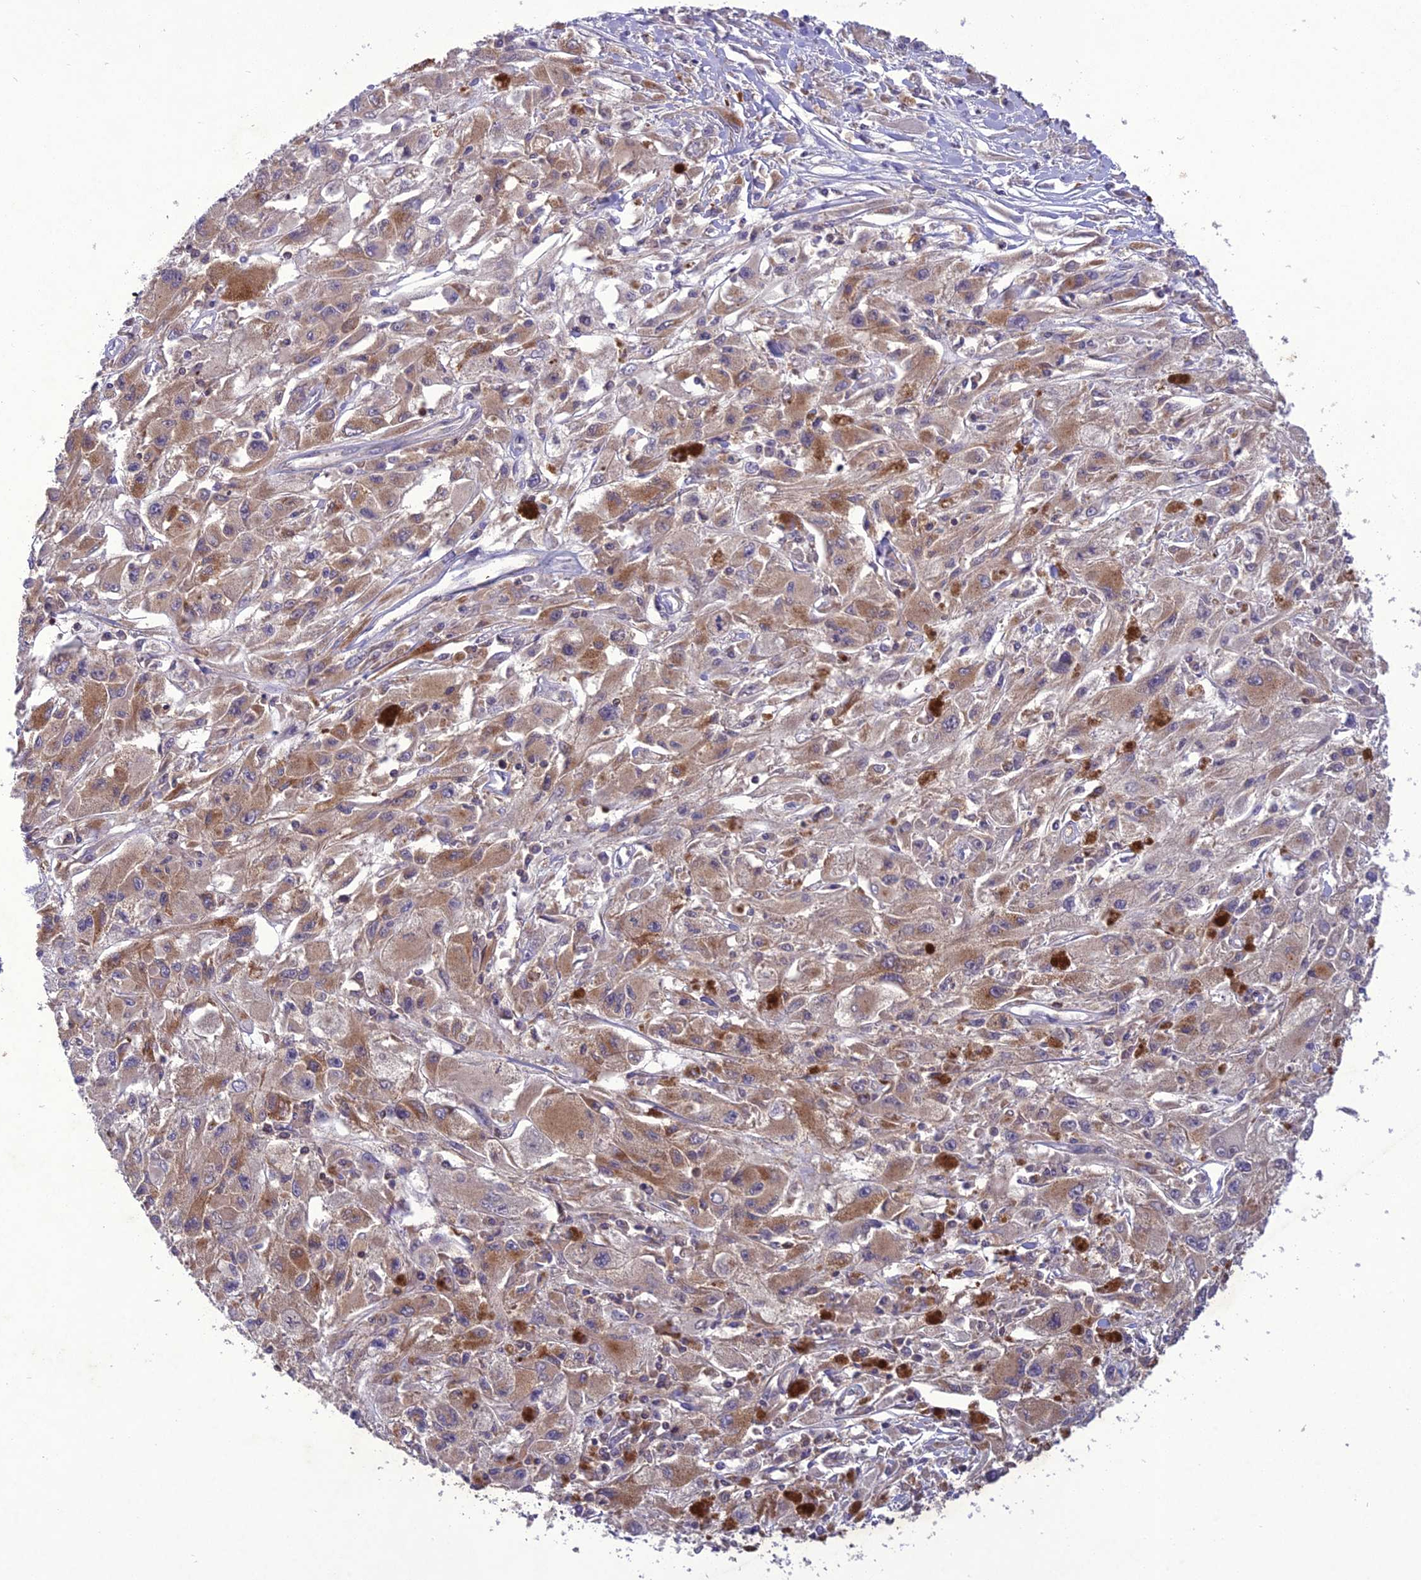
{"staining": {"intensity": "moderate", "quantity": "25%-75%", "location": "cytoplasmic/membranous"}, "tissue": "melanoma", "cell_type": "Tumor cells", "image_type": "cancer", "snomed": [{"axis": "morphology", "description": "Malignant melanoma, Metastatic site"}, {"axis": "topography", "description": "Skin"}], "caption": "This is an image of IHC staining of malignant melanoma (metastatic site), which shows moderate staining in the cytoplasmic/membranous of tumor cells.", "gene": "GDF6", "patient": {"sex": "male", "age": 53}}